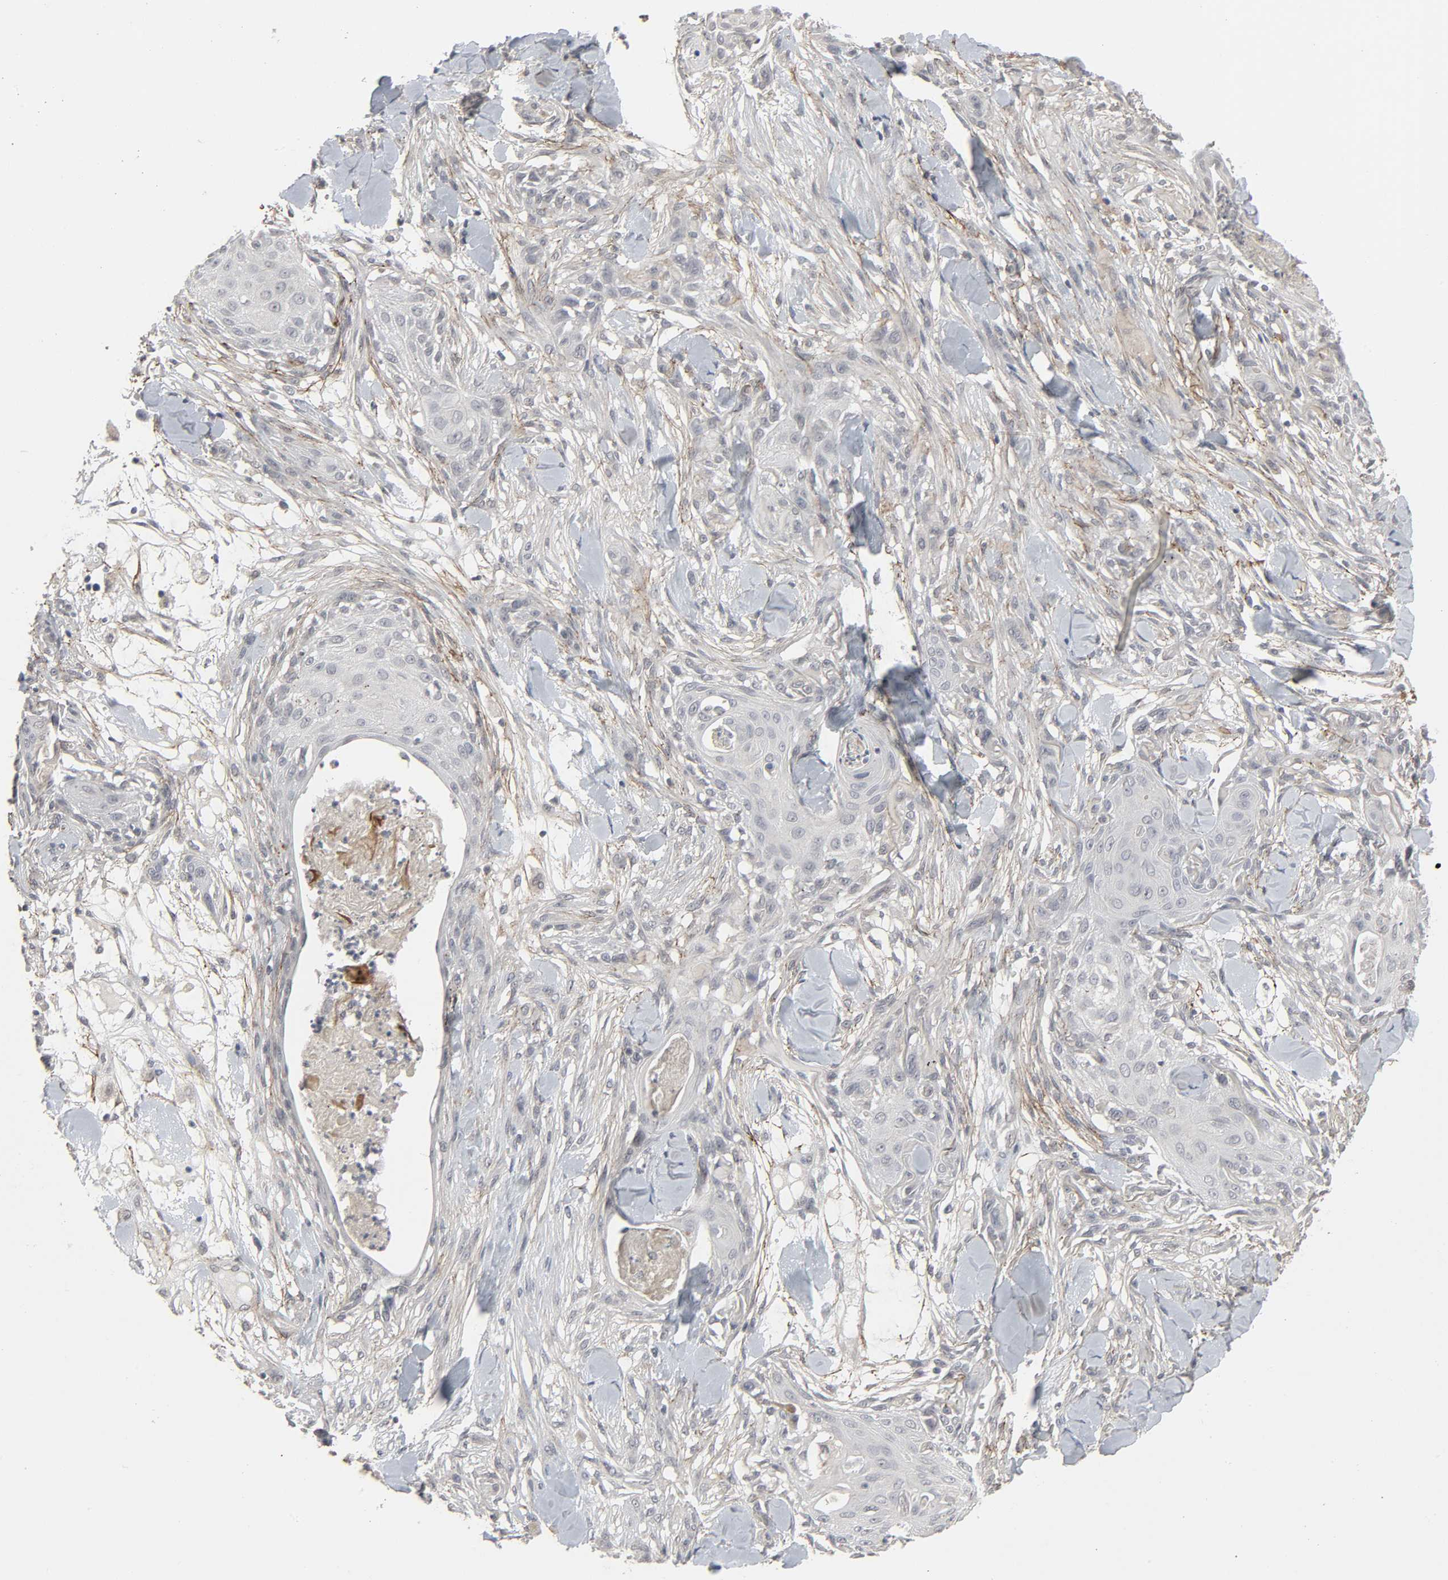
{"staining": {"intensity": "negative", "quantity": "none", "location": "none"}, "tissue": "skin cancer", "cell_type": "Tumor cells", "image_type": "cancer", "snomed": [{"axis": "morphology", "description": "Squamous cell carcinoma, NOS"}, {"axis": "topography", "description": "Skin"}], "caption": "IHC histopathology image of human skin squamous cell carcinoma stained for a protein (brown), which reveals no positivity in tumor cells. (DAB (3,3'-diaminobenzidine) IHC, high magnification).", "gene": "ZNF222", "patient": {"sex": "female", "age": 59}}